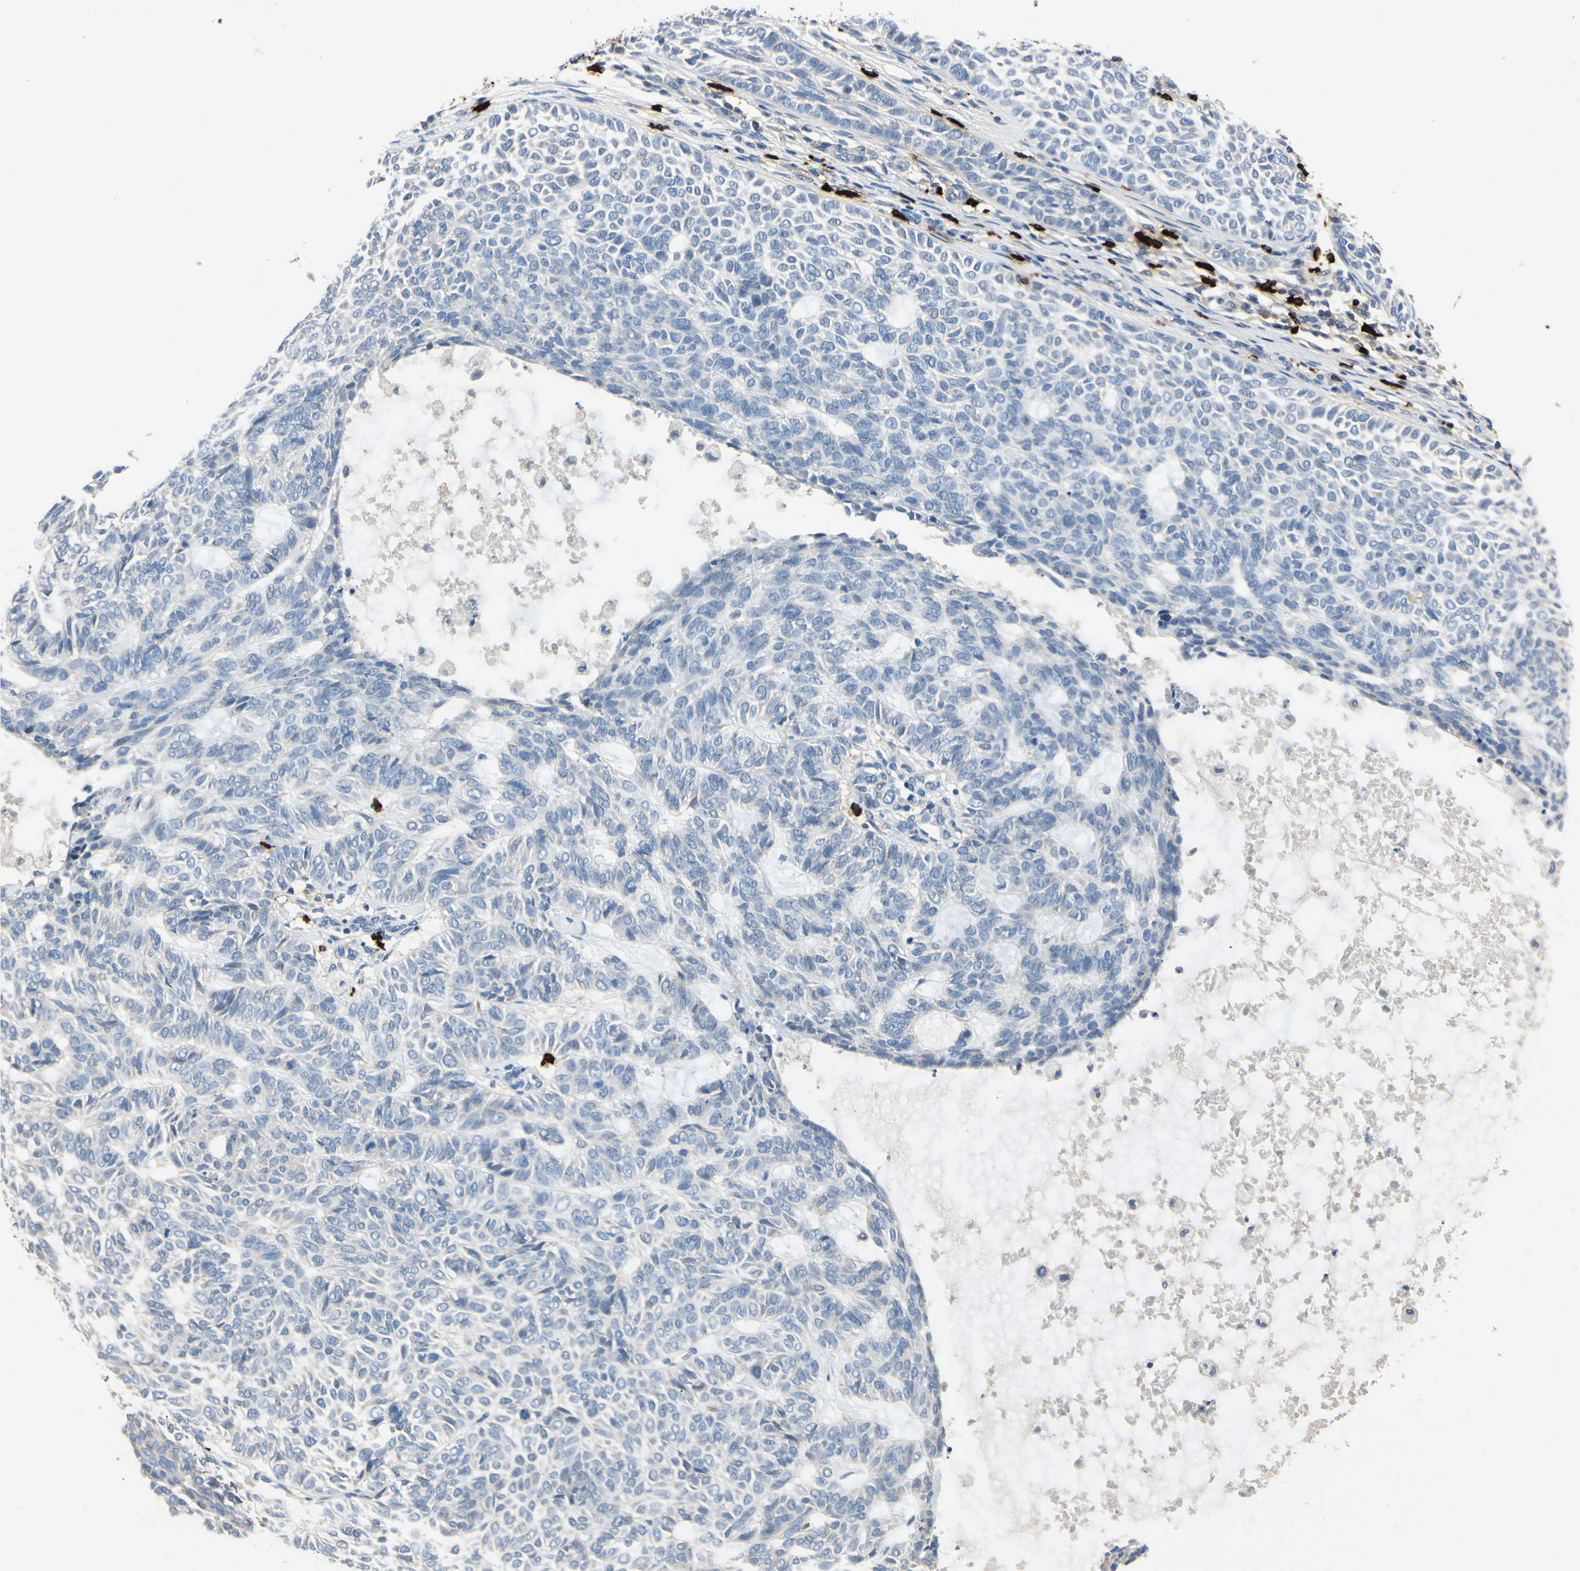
{"staining": {"intensity": "negative", "quantity": "none", "location": "none"}, "tissue": "skin cancer", "cell_type": "Tumor cells", "image_type": "cancer", "snomed": [{"axis": "morphology", "description": "Basal cell carcinoma"}, {"axis": "topography", "description": "Skin"}], "caption": "Tumor cells show no significant positivity in skin cancer (basal cell carcinoma).", "gene": "CPA3", "patient": {"sex": "male", "age": 87}}